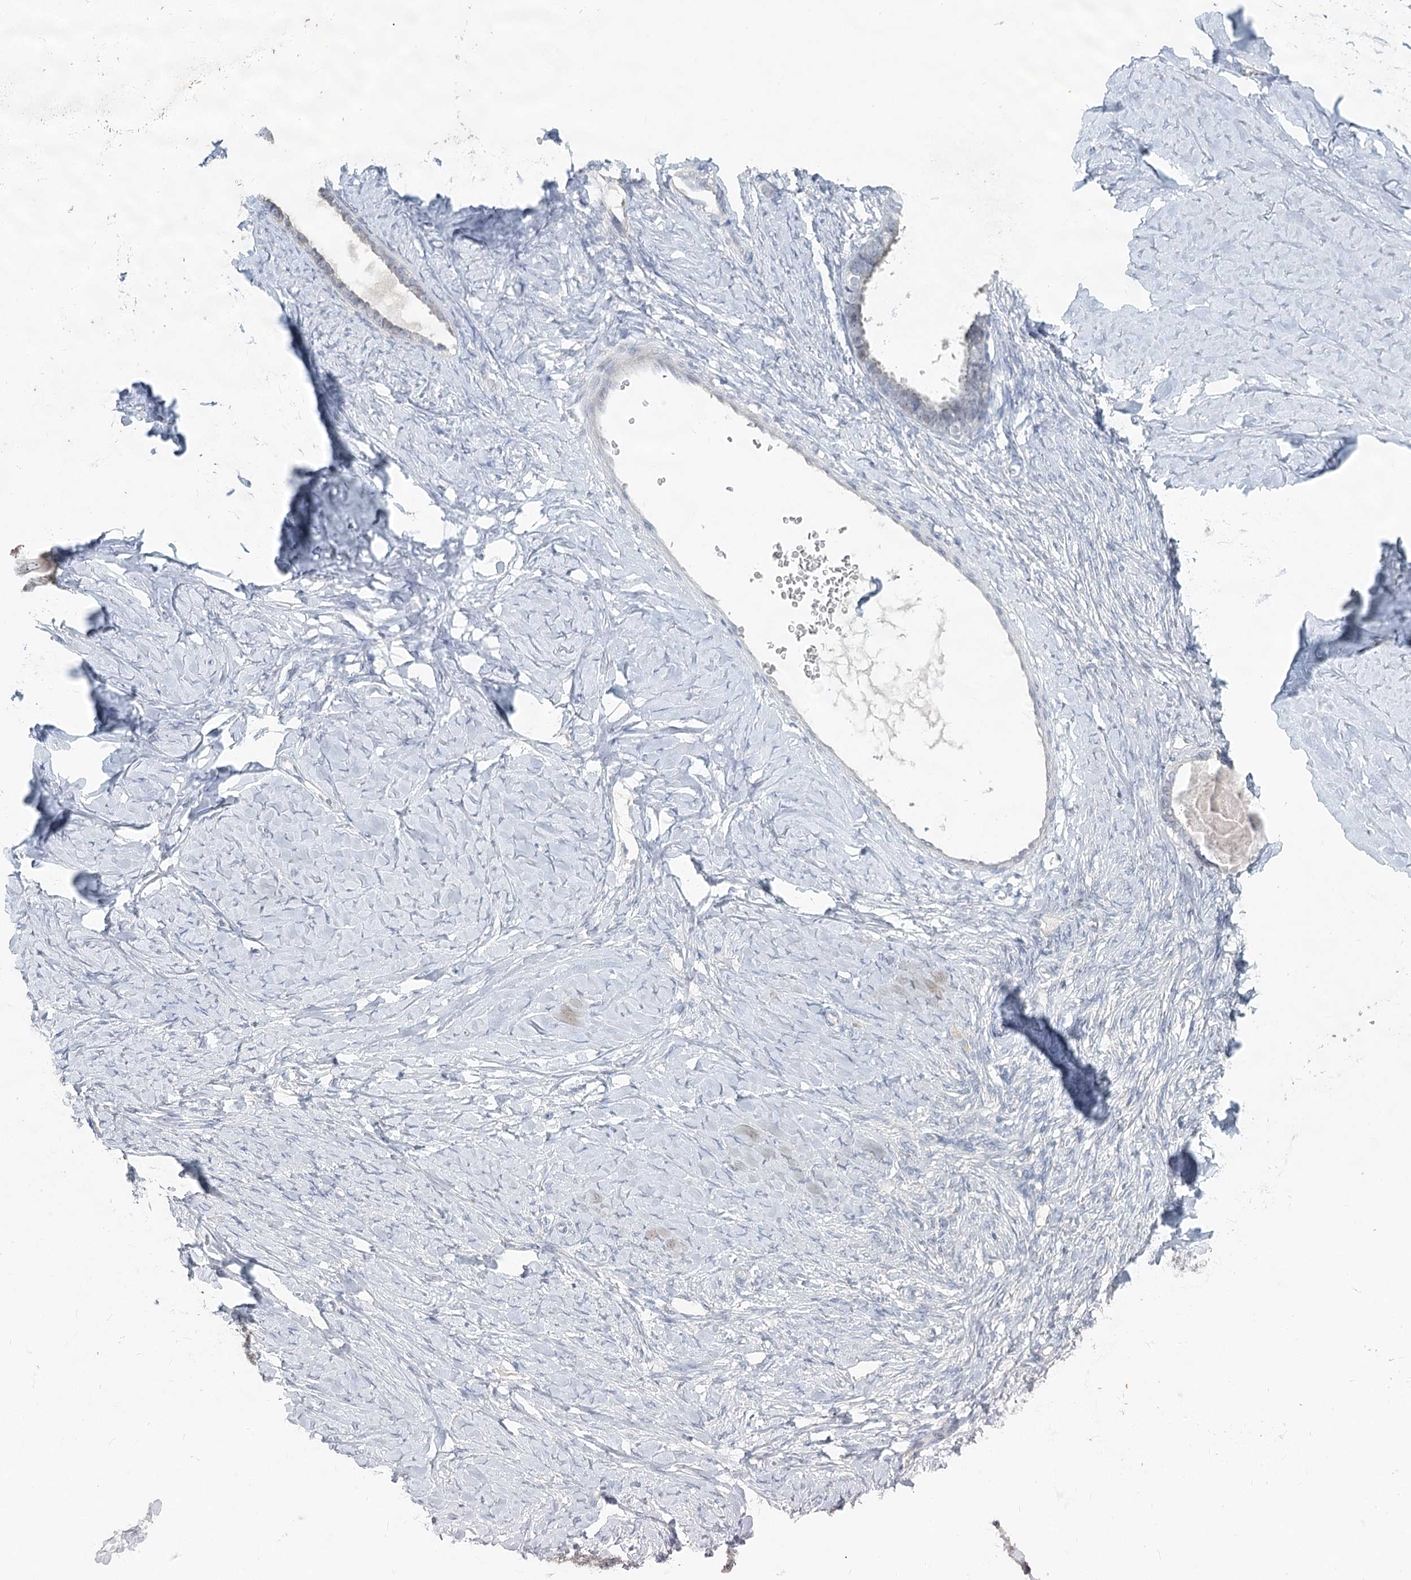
{"staining": {"intensity": "negative", "quantity": "none", "location": "none"}, "tissue": "ovarian cancer", "cell_type": "Tumor cells", "image_type": "cancer", "snomed": [{"axis": "morphology", "description": "Cystadenocarcinoma, serous, NOS"}, {"axis": "topography", "description": "Ovary"}], "caption": "Histopathology image shows no protein positivity in tumor cells of ovarian cancer tissue. The staining is performed using DAB brown chromogen with nuclei counter-stained in using hematoxylin.", "gene": "SLC9A3", "patient": {"sex": "female", "age": 79}}